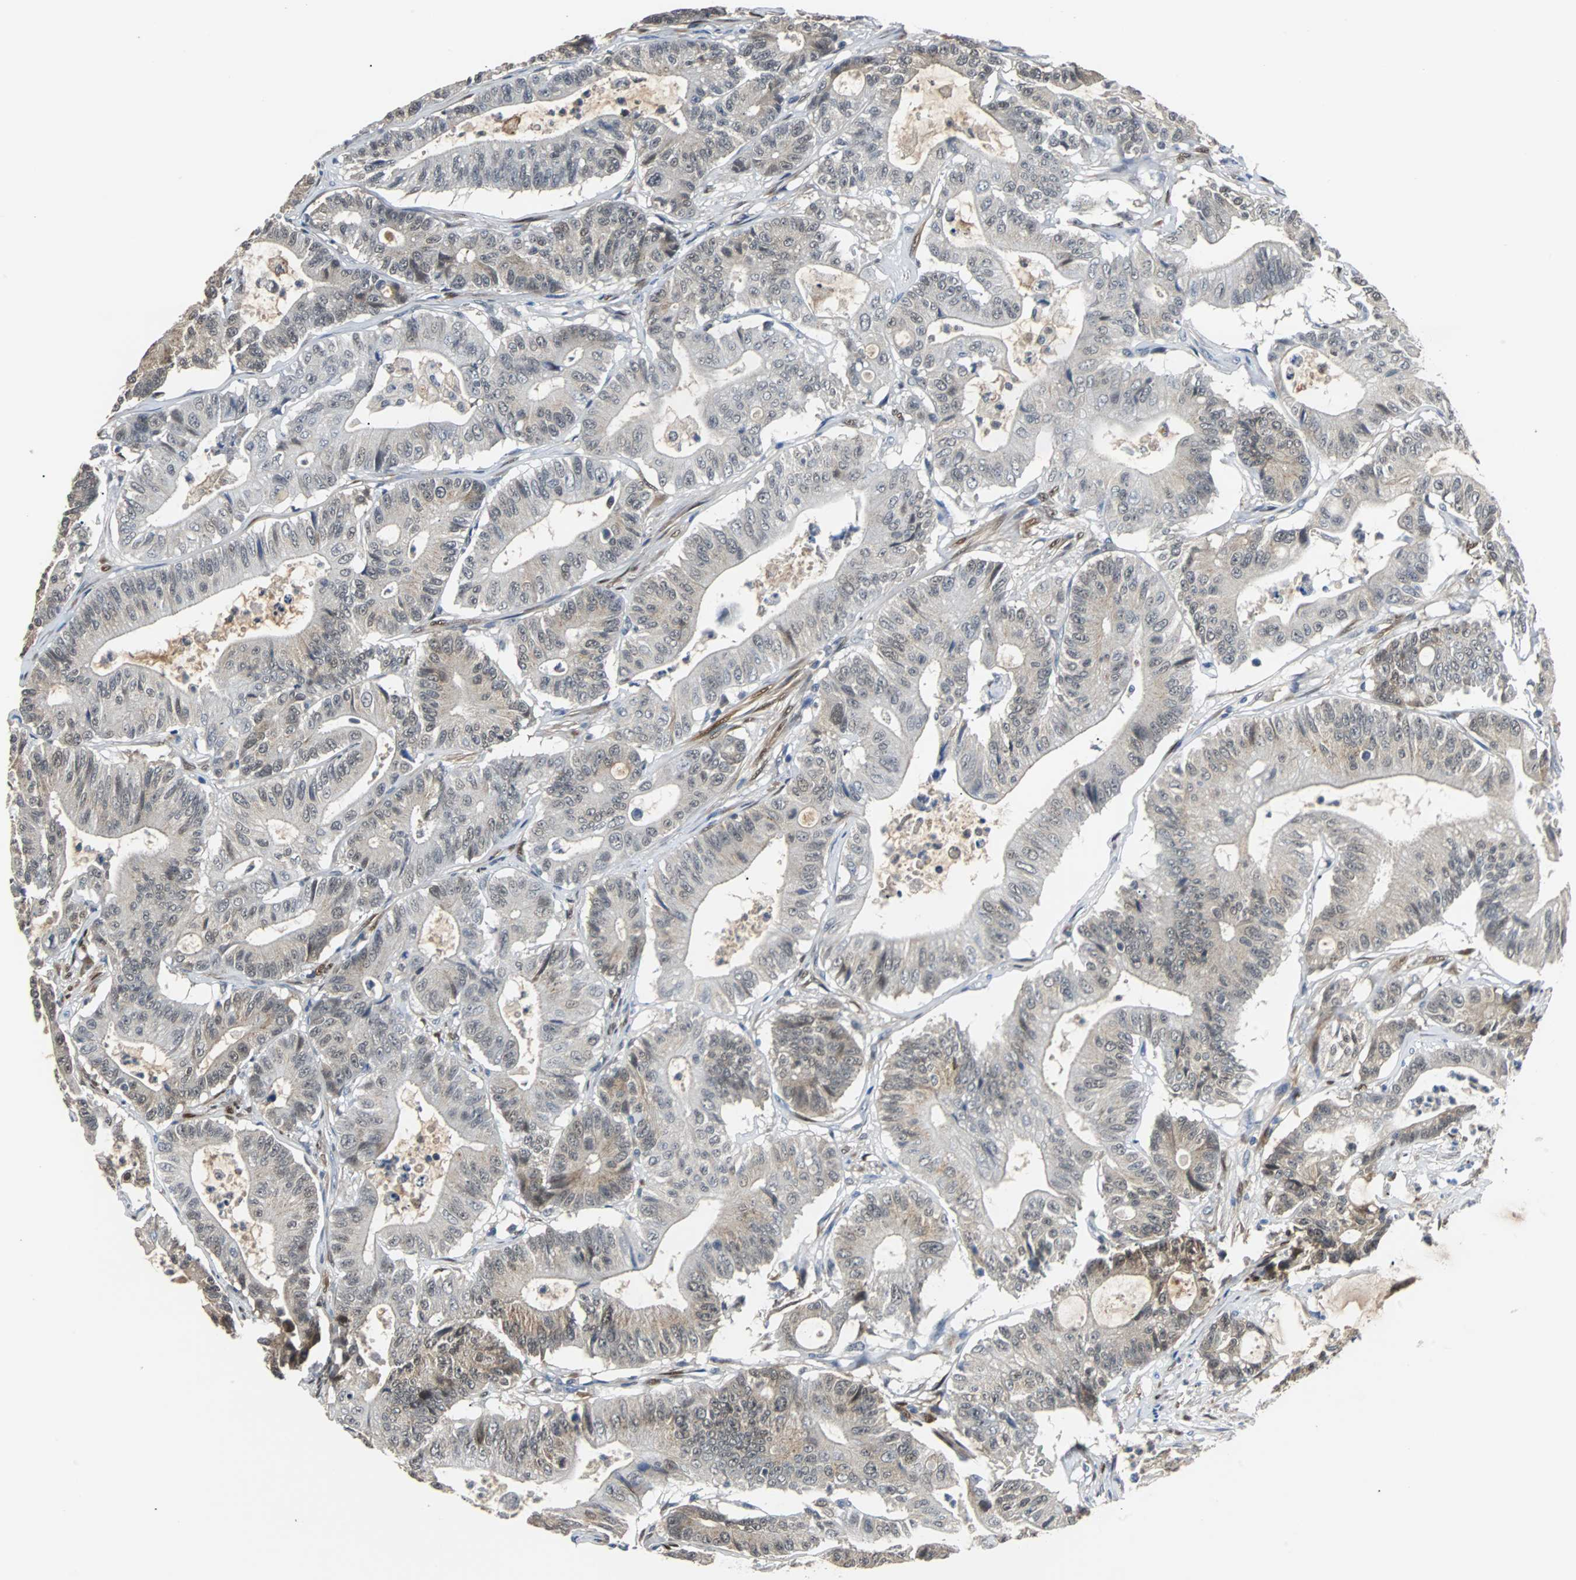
{"staining": {"intensity": "weak", "quantity": "25%-75%", "location": "cytoplasmic/membranous"}, "tissue": "colorectal cancer", "cell_type": "Tumor cells", "image_type": "cancer", "snomed": [{"axis": "morphology", "description": "Adenocarcinoma, NOS"}, {"axis": "topography", "description": "Colon"}], "caption": "An immunohistochemistry (IHC) photomicrograph of tumor tissue is shown. Protein staining in brown highlights weak cytoplasmic/membranous positivity in adenocarcinoma (colorectal) within tumor cells.", "gene": "FHL2", "patient": {"sex": "female", "age": 84}}